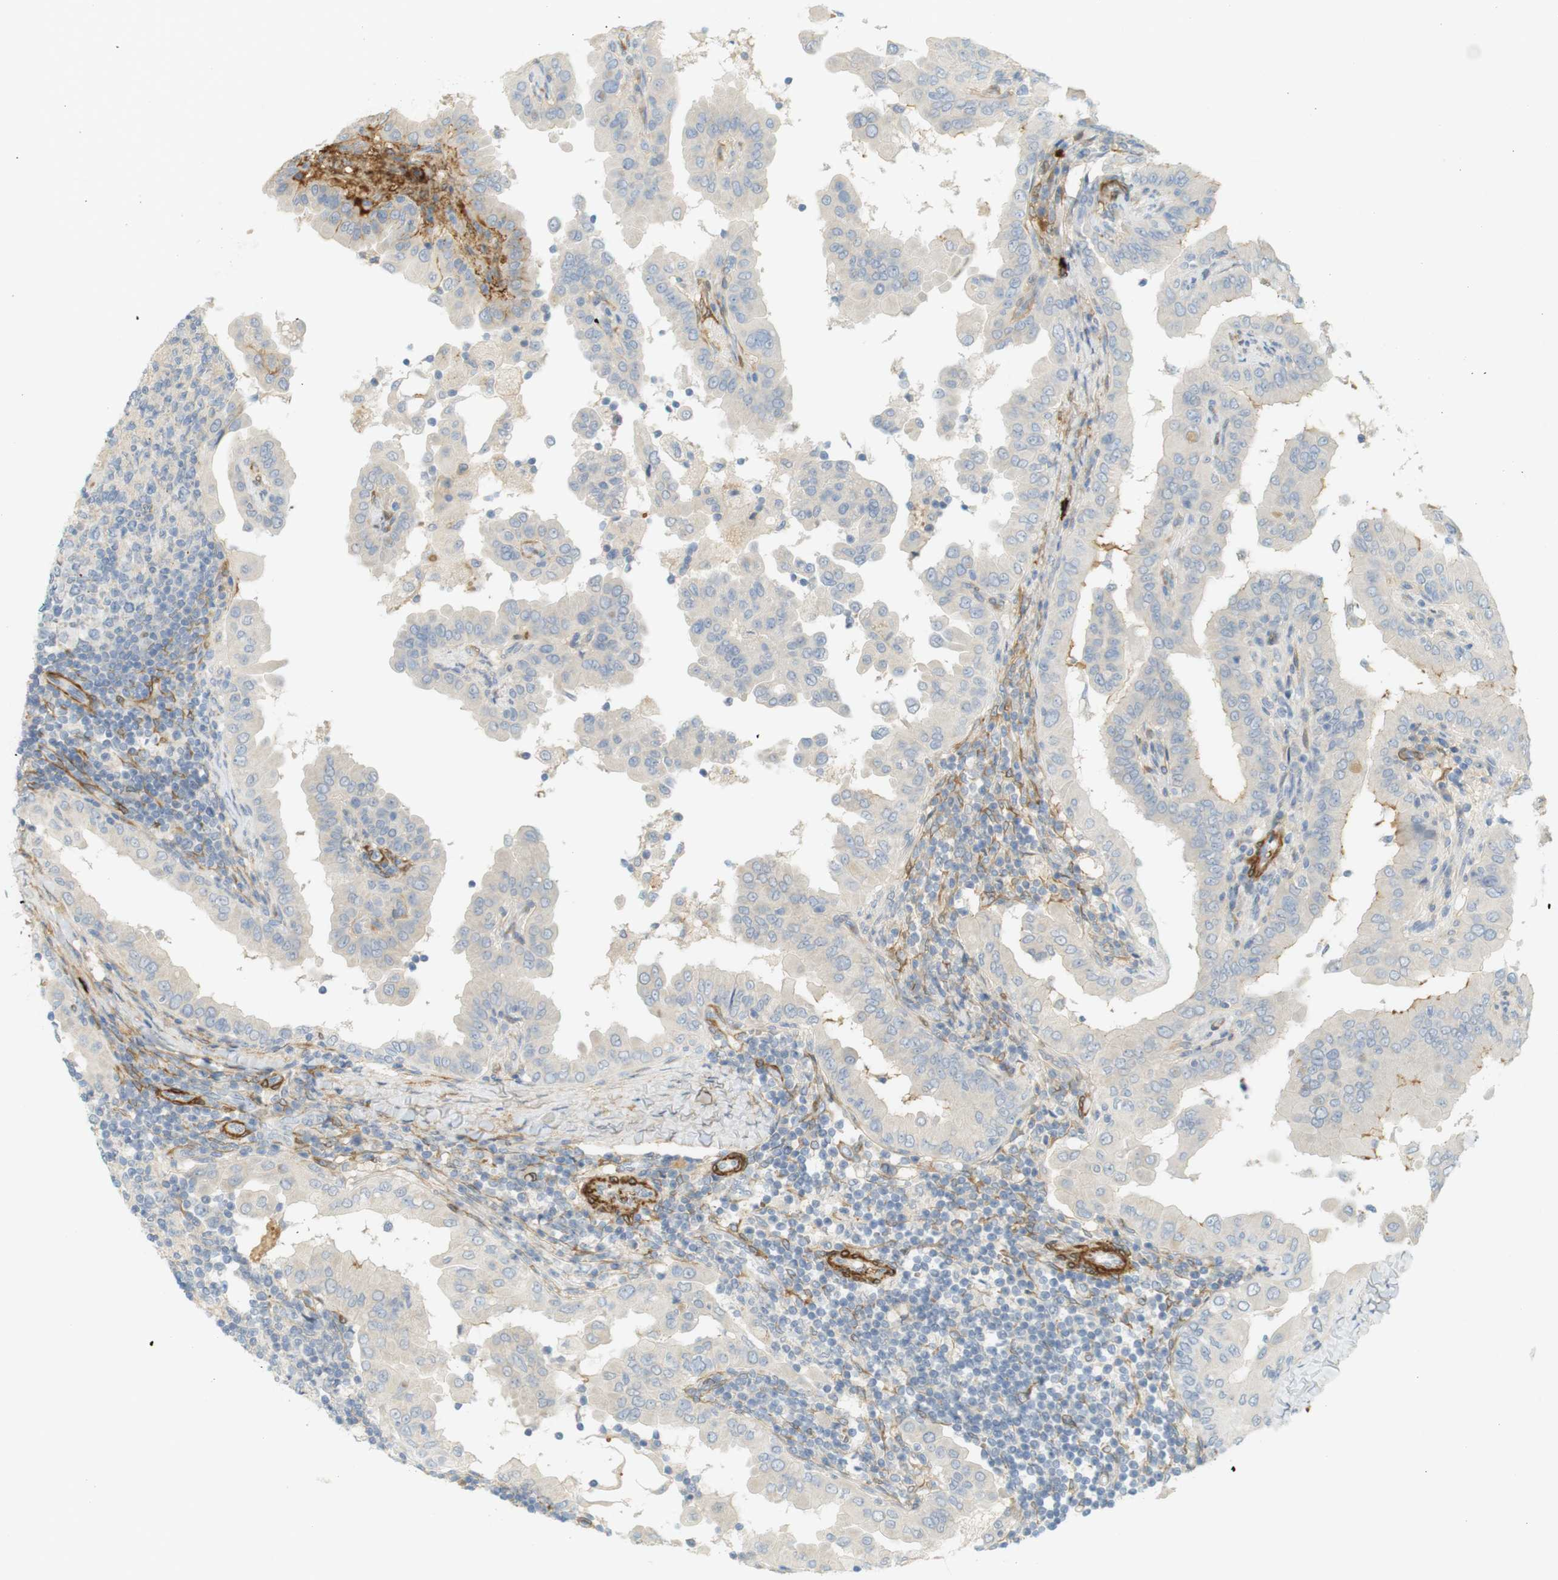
{"staining": {"intensity": "negative", "quantity": "none", "location": "none"}, "tissue": "thyroid cancer", "cell_type": "Tumor cells", "image_type": "cancer", "snomed": [{"axis": "morphology", "description": "Papillary adenocarcinoma, NOS"}, {"axis": "topography", "description": "Thyroid gland"}], "caption": "An image of human thyroid papillary adenocarcinoma is negative for staining in tumor cells.", "gene": "PDE3A", "patient": {"sex": "male", "age": 33}}